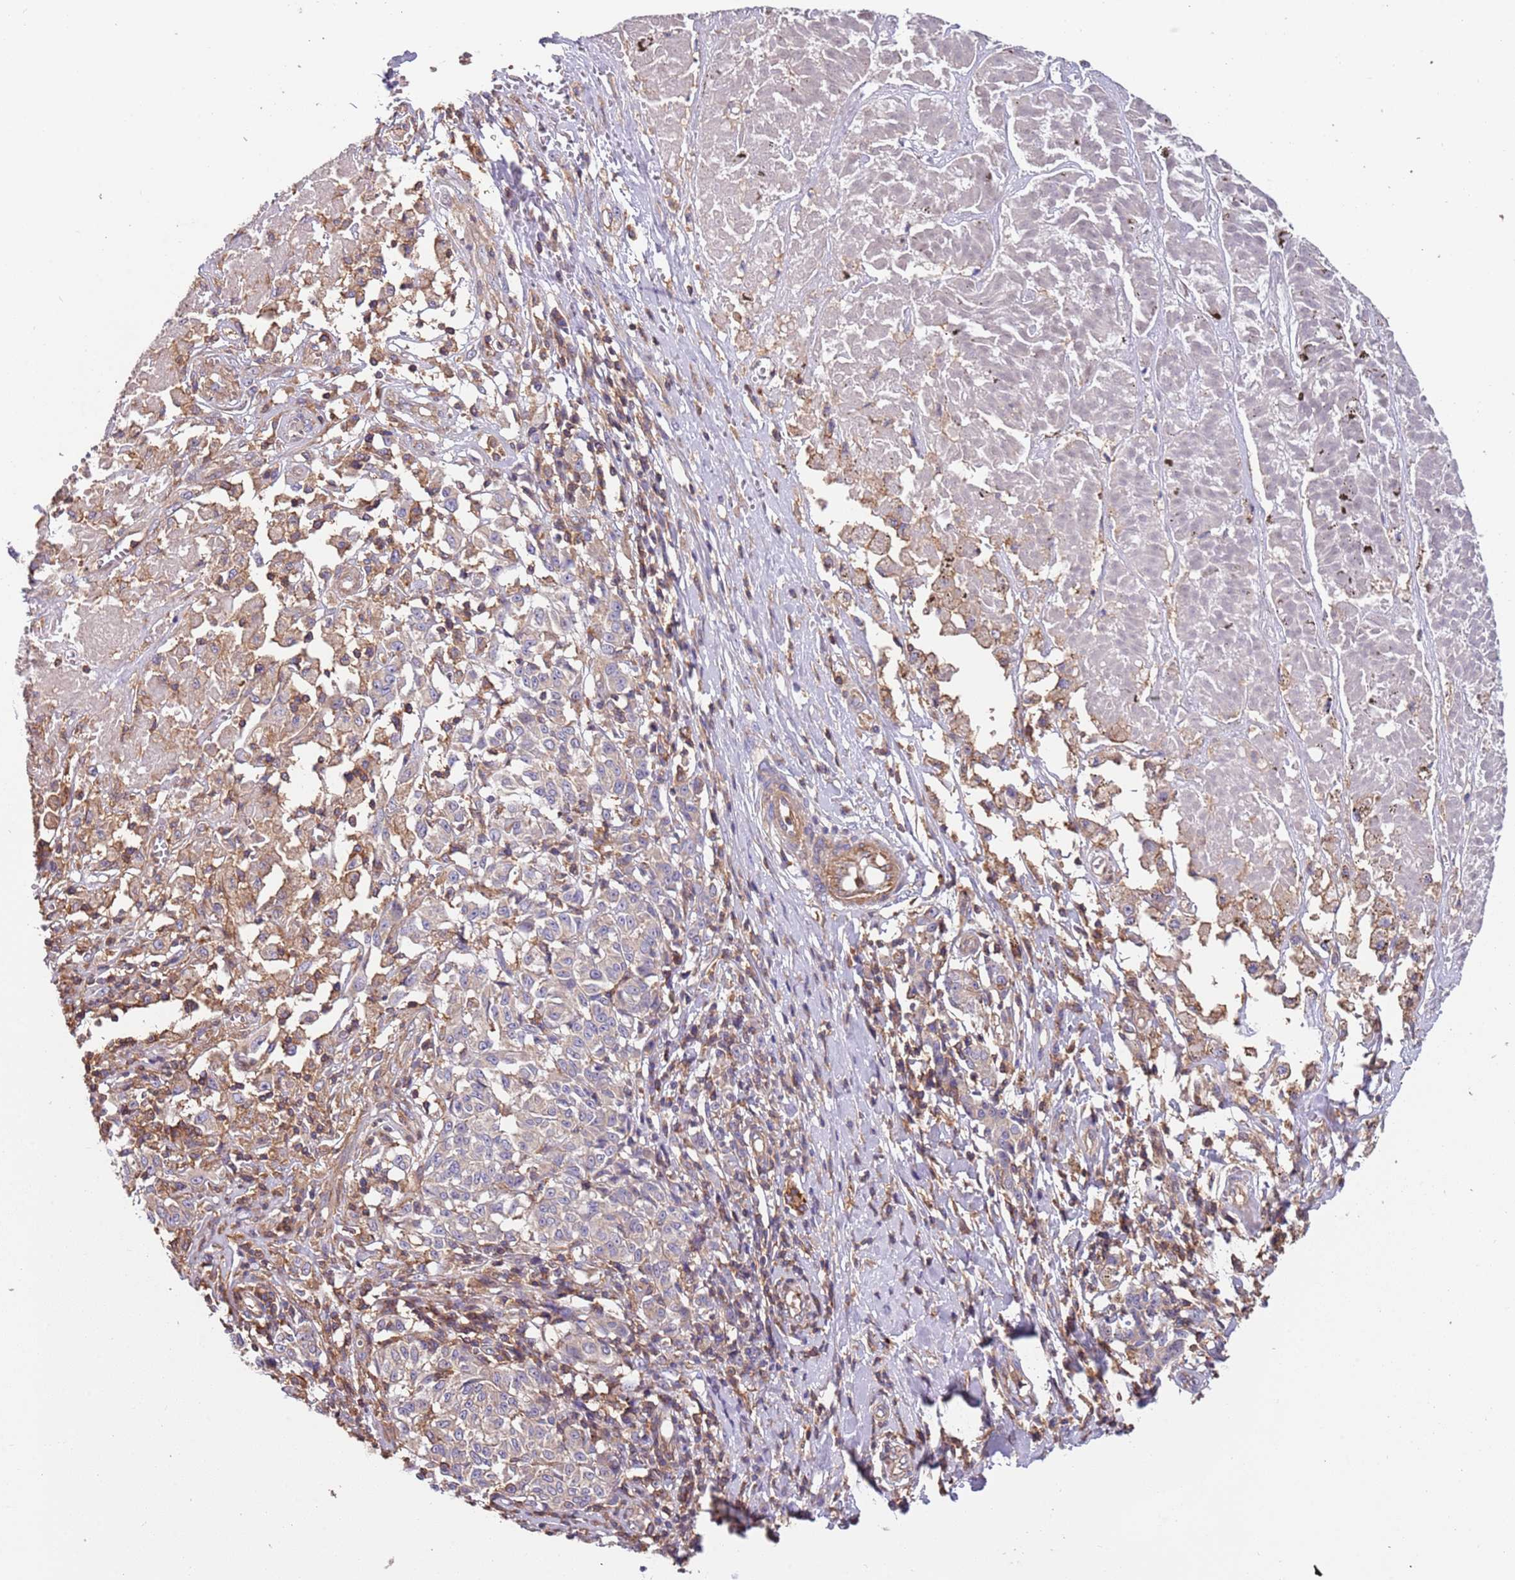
{"staining": {"intensity": "weak", "quantity": "<25%", "location": "cytoplasmic/membranous"}, "tissue": "melanoma", "cell_type": "Tumor cells", "image_type": "cancer", "snomed": [{"axis": "morphology", "description": "Malignant melanoma, NOS"}, {"axis": "topography", "description": "Skin"}], "caption": "Immunohistochemistry photomicrograph of melanoma stained for a protein (brown), which shows no staining in tumor cells. (Brightfield microscopy of DAB immunohistochemistry at high magnification).", "gene": "SYT4", "patient": {"sex": "female", "age": 72}}